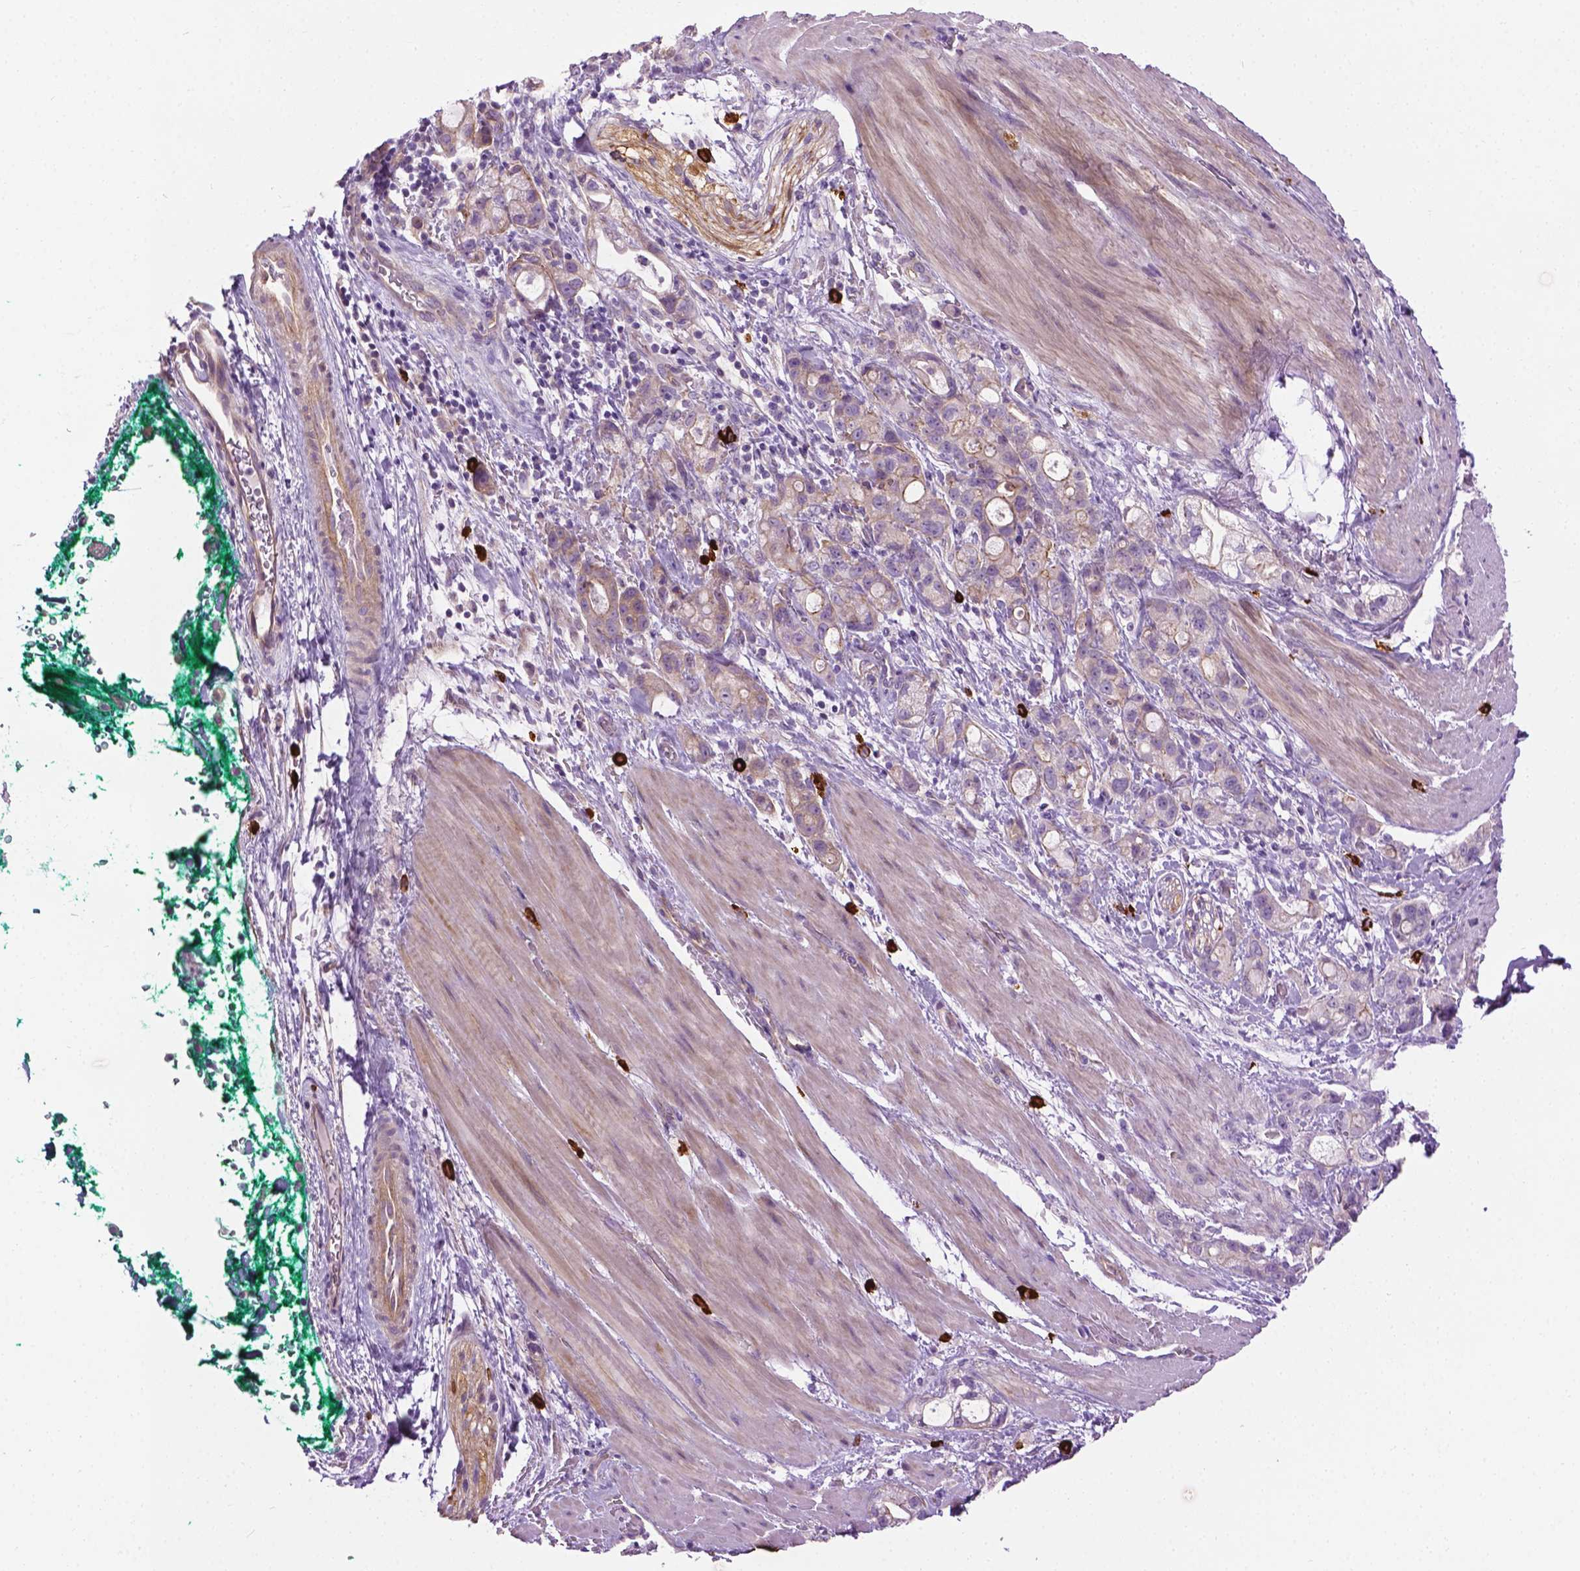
{"staining": {"intensity": "weak", "quantity": "<25%", "location": "cytoplasmic/membranous"}, "tissue": "stomach cancer", "cell_type": "Tumor cells", "image_type": "cancer", "snomed": [{"axis": "morphology", "description": "Adenocarcinoma, NOS"}, {"axis": "topography", "description": "Stomach"}], "caption": "Image shows no protein staining in tumor cells of stomach adenocarcinoma tissue.", "gene": "SPECC1L", "patient": {"sex": "male", "age": 63}}